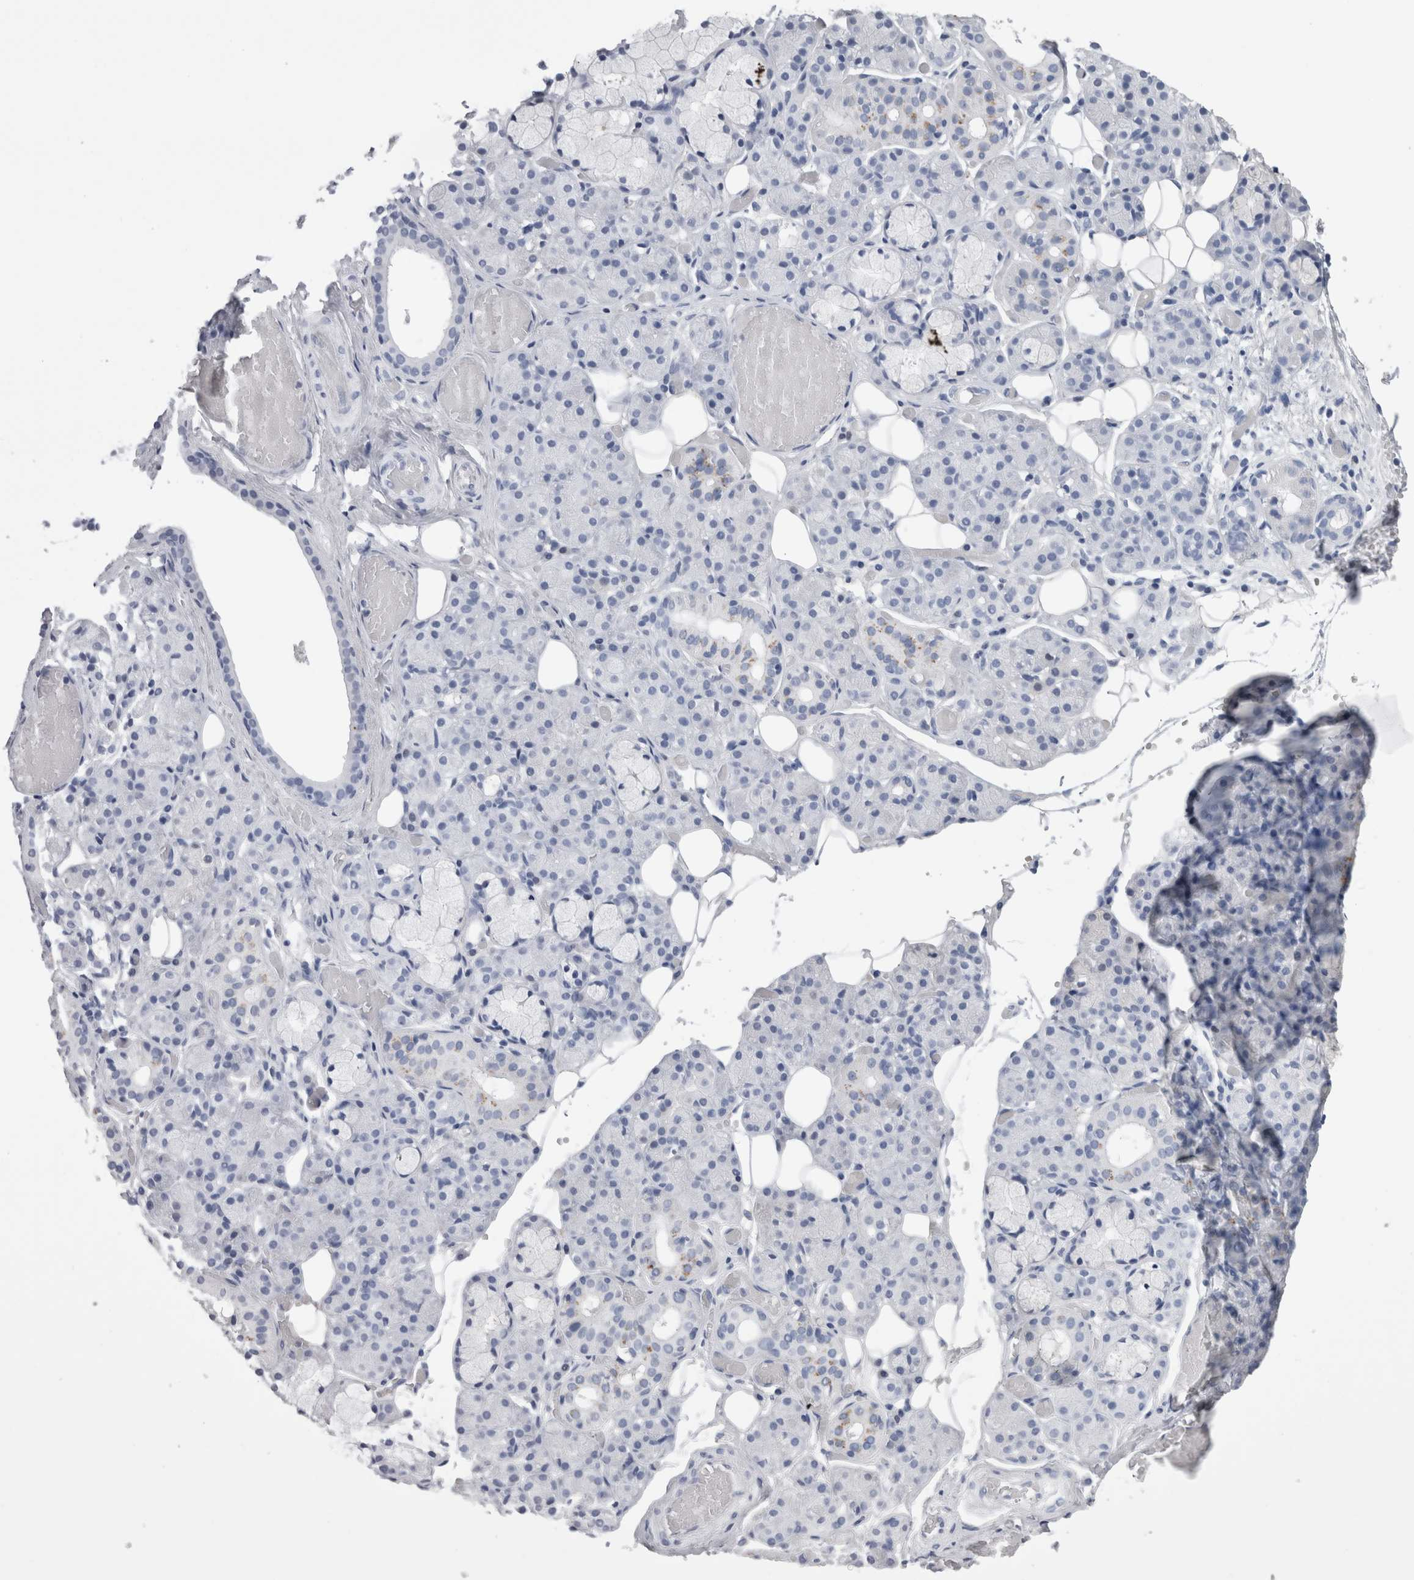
{"staining": {"intensity": "negative", "quantity": "none", "location": "none"}, "tissue": "salivary gland", "cell_type": "Glandular cells", "image_type": "normal", "snomed": [{"axis": "morphology", "description": "Normal tissue, NOS"}, {"axis": "topography", "description": "Salivary gland"}], "caption": "Protein analysis of unremarkable salivary gland displays no significant staining in glandular cells. Brightfield microscopy of immunohistochemistry stained with DAB (3,3'-diaminobenzidine) (brown) and hematoxylin (blue), captured at high magnification.", "gene": "CA8", "patient": {"sex": "male", "age": 63}}